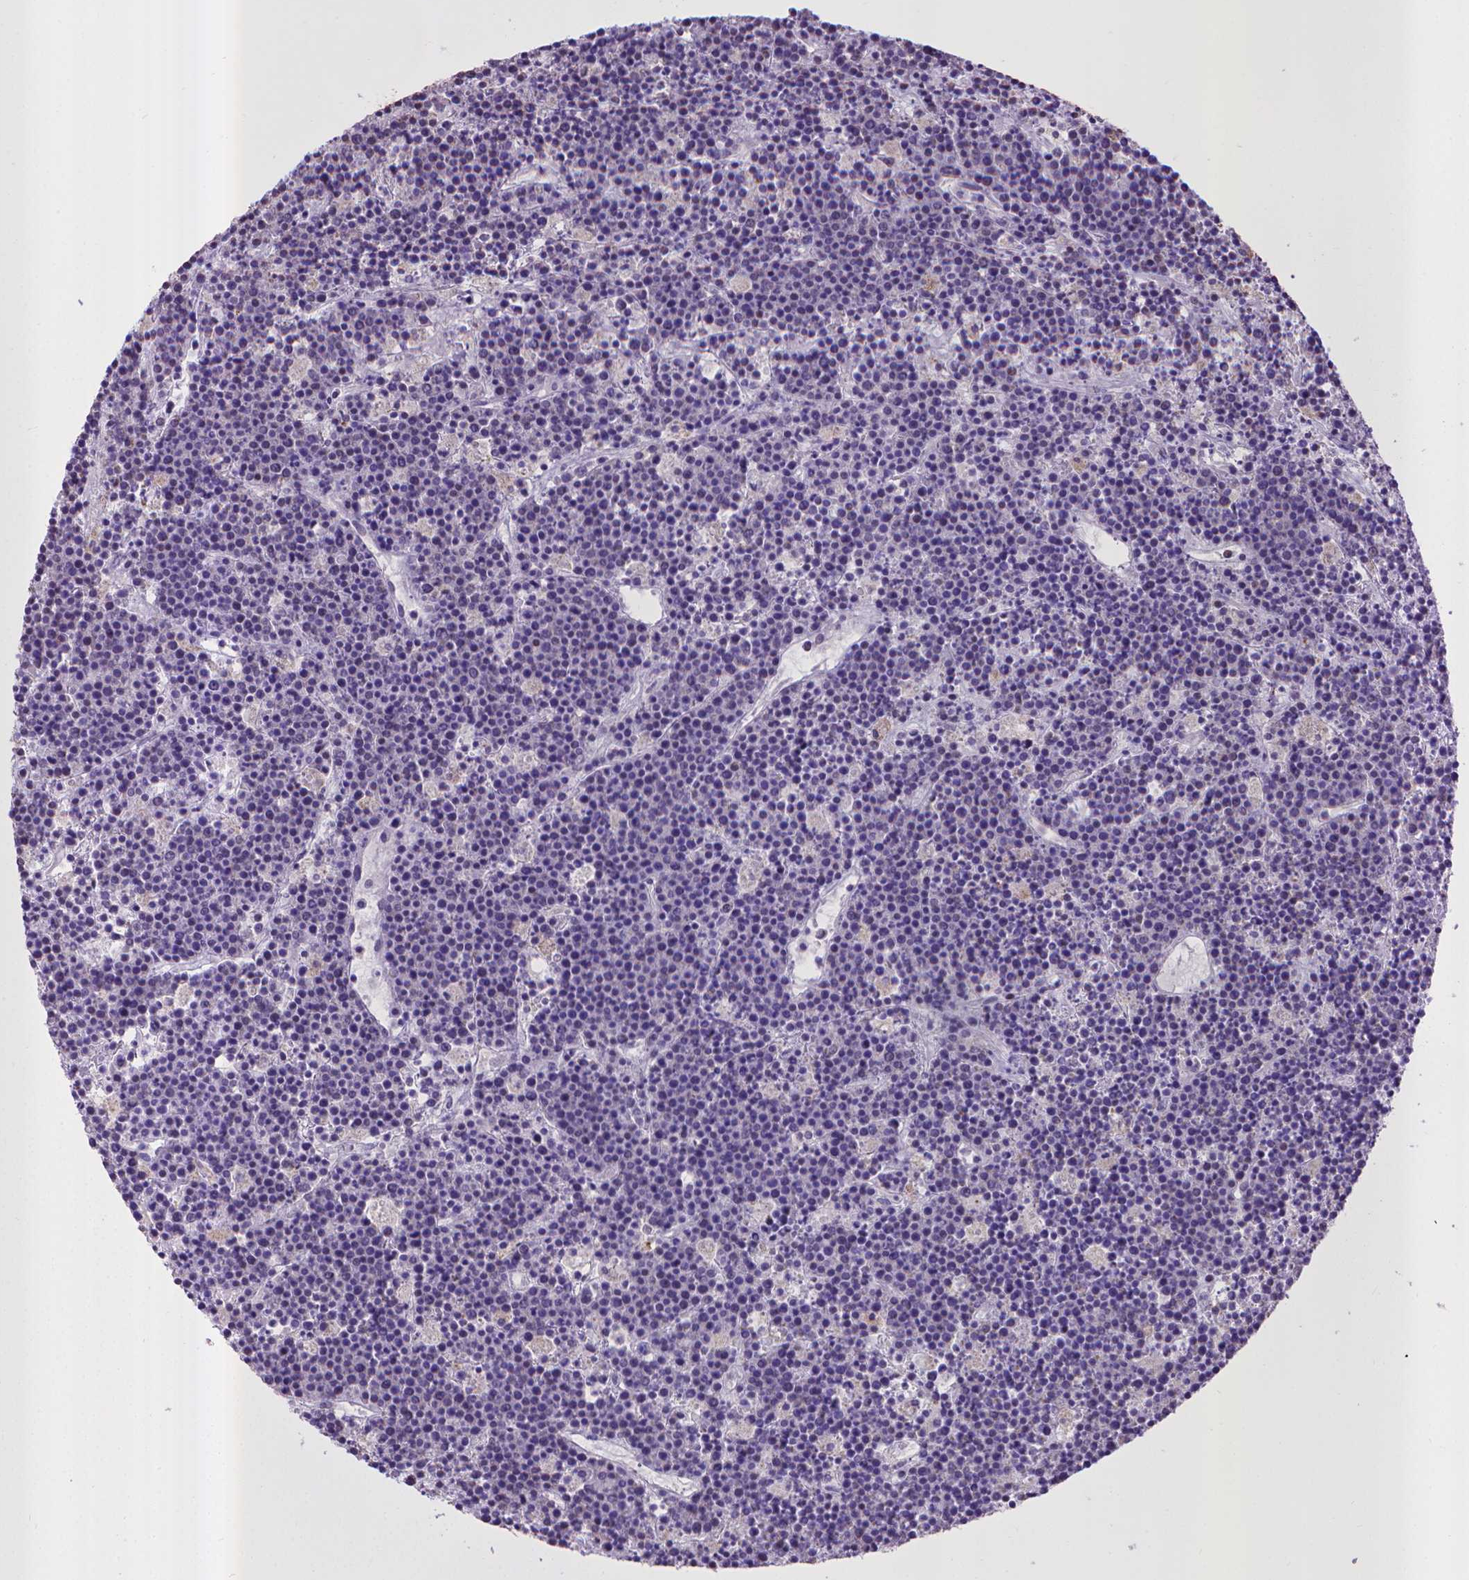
{"staining": {"intensity": "negative", "quantity": "none", "location": "none"}, "tissue": "lymphoma", "cell_type": "Tumor cells", "image_type": "cancer", "snomed": [{"axis": "morphology", "description": "Malignant lymphoma, non-Hodgkin's type, High grade"}, {"axis": "topography", "description": "Ovary"}], "caption": "This is an IHC histopathology image of malignant lymphoma, non-Hodgkin's type (high-grade). There is no staining in tumor cells.", "gene": "KMO", "patient": {"sex": "female", "age": 56}}